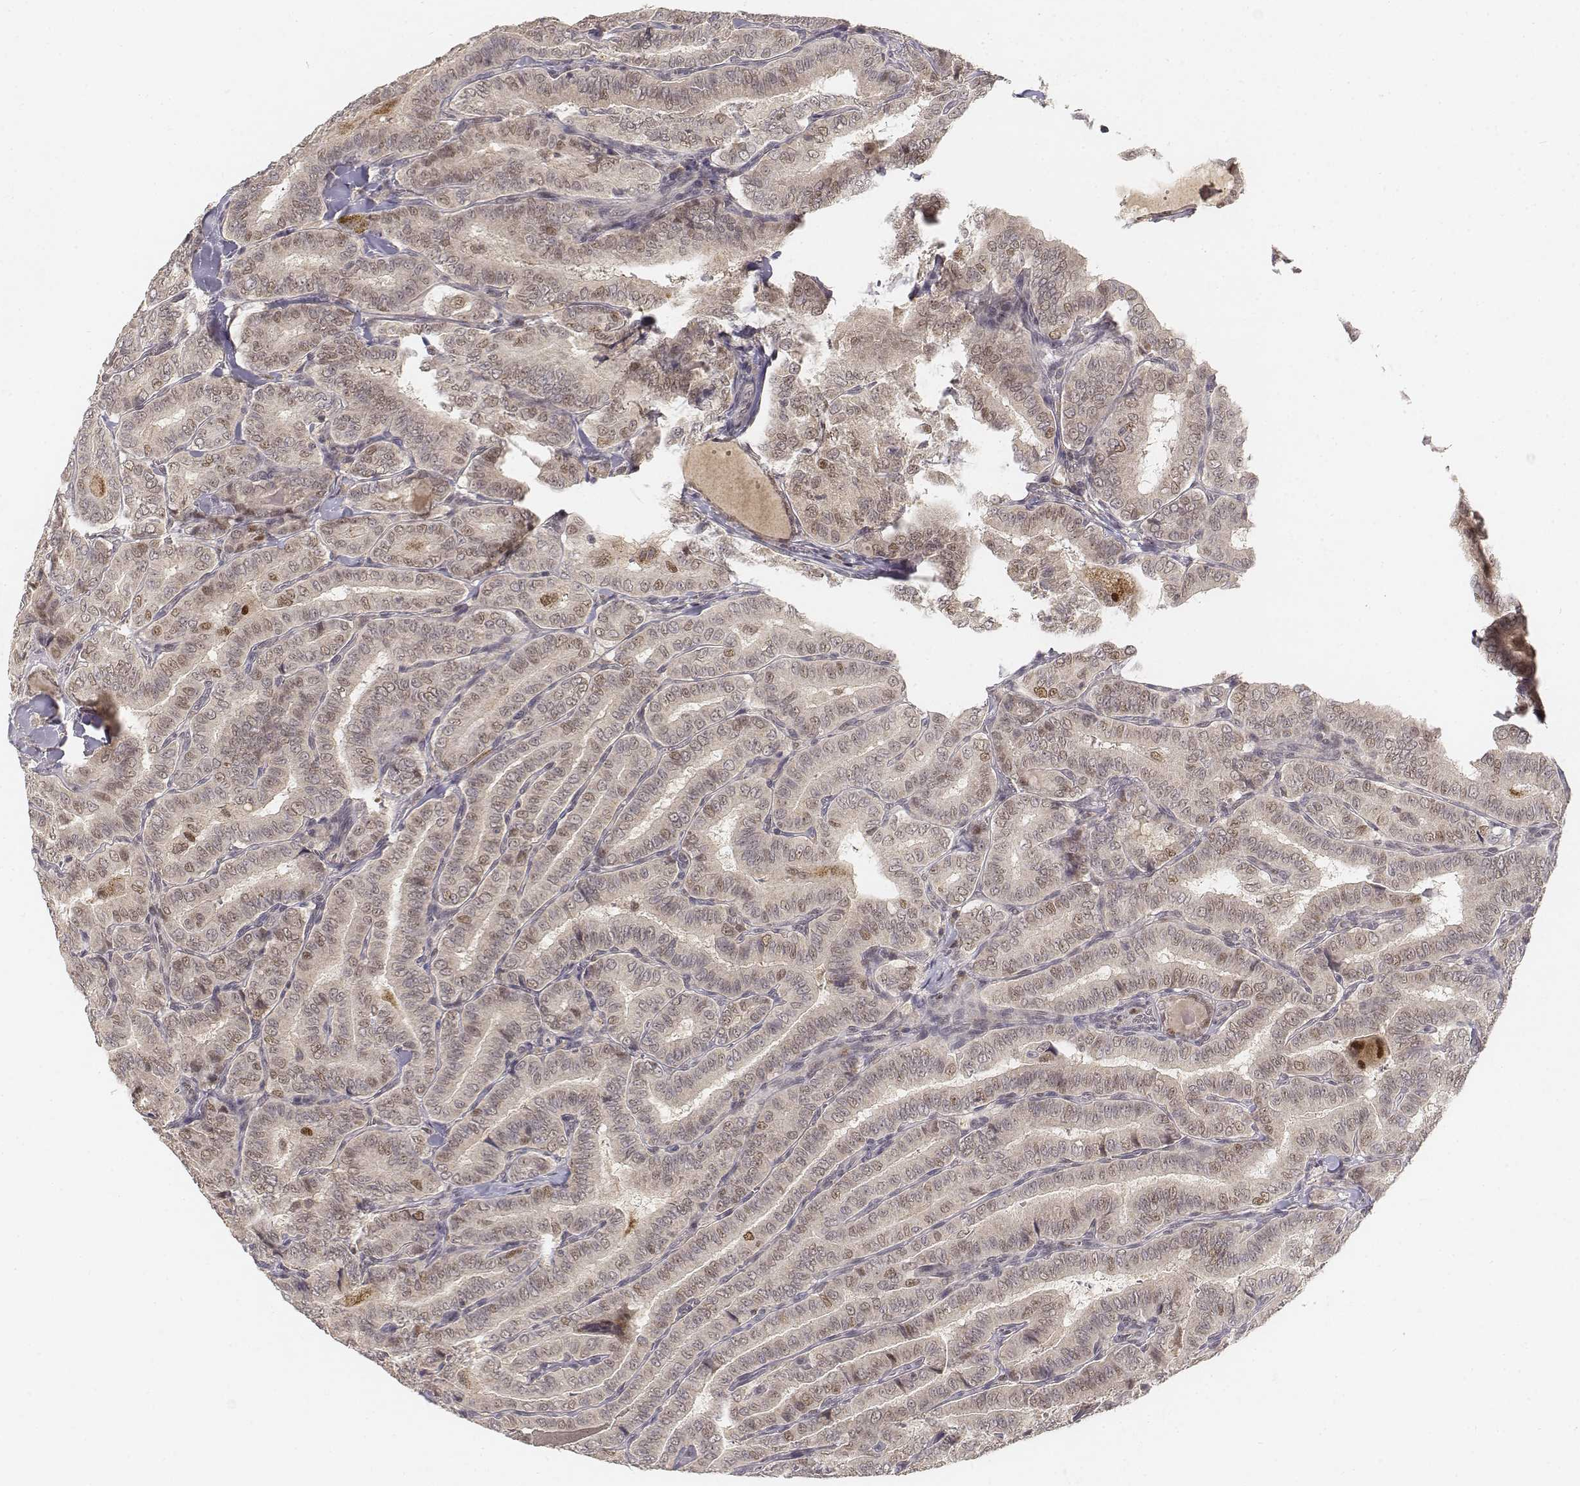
{"staining": {"intensity": "weak", "quantity": "<25%", "location": "nuclear"}, "tissue": "thyroid cancer", "cell_type": "Tumor cells", "image_type": "cancer", "snomed": [{"axis": "morphology", "description": "Papillary adenocarcinoma, NOS"}, {"axis": "morphology", "description": "Papillary adenoma metastatic"}, {"axis": "topography", "description": "Thyroid gland"}], "caption": "An image of thyroid papillary adenoma metastatic stained for a protein reveals no brown staining in tumor cells. Nuclei are stained in blue.", "gene": "FANCD2", "patient": {"sex": "female", "age": 50}}